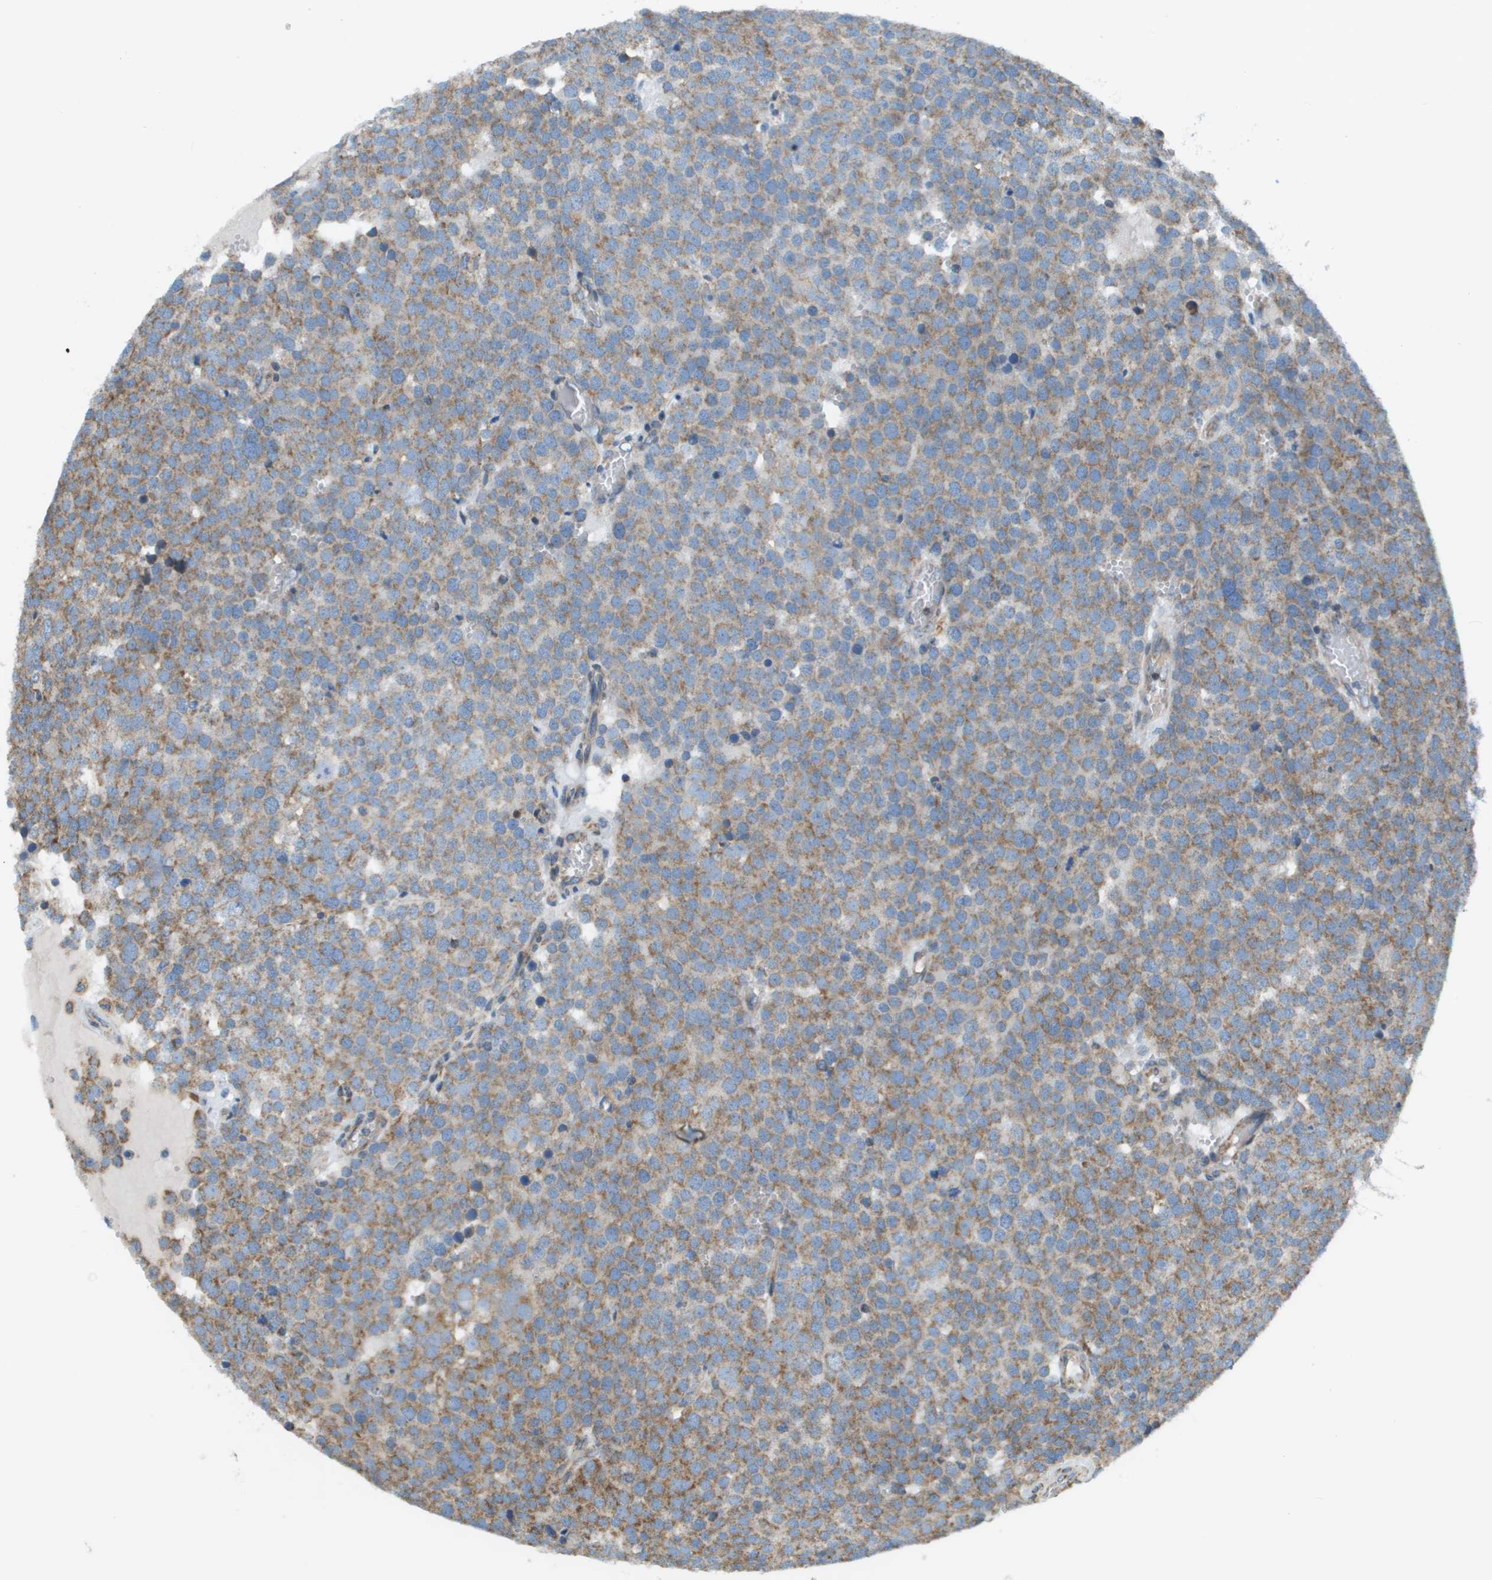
{"staining": {"intensity": "moderate", "quantity": ">75%", "location": "cytoplasmic/membranous"}, "tissue": "testis cancer", "cell_type": "Tumor cells", "image_type": "cancer", "snomed": [{"axis": "morphology", "description": "Normal tissue, NOS"}, {"axis": "morphology", "description": "Seminoma, NOS"}, {"axis": "topography", "description": "Testis"}], "caption": "Human seminoma (testis) stained with a protein marker demonstrates moderate staining in tumor cells.", "gene": "TAOK3", "patient": {"sex": "male", "age": 71}}